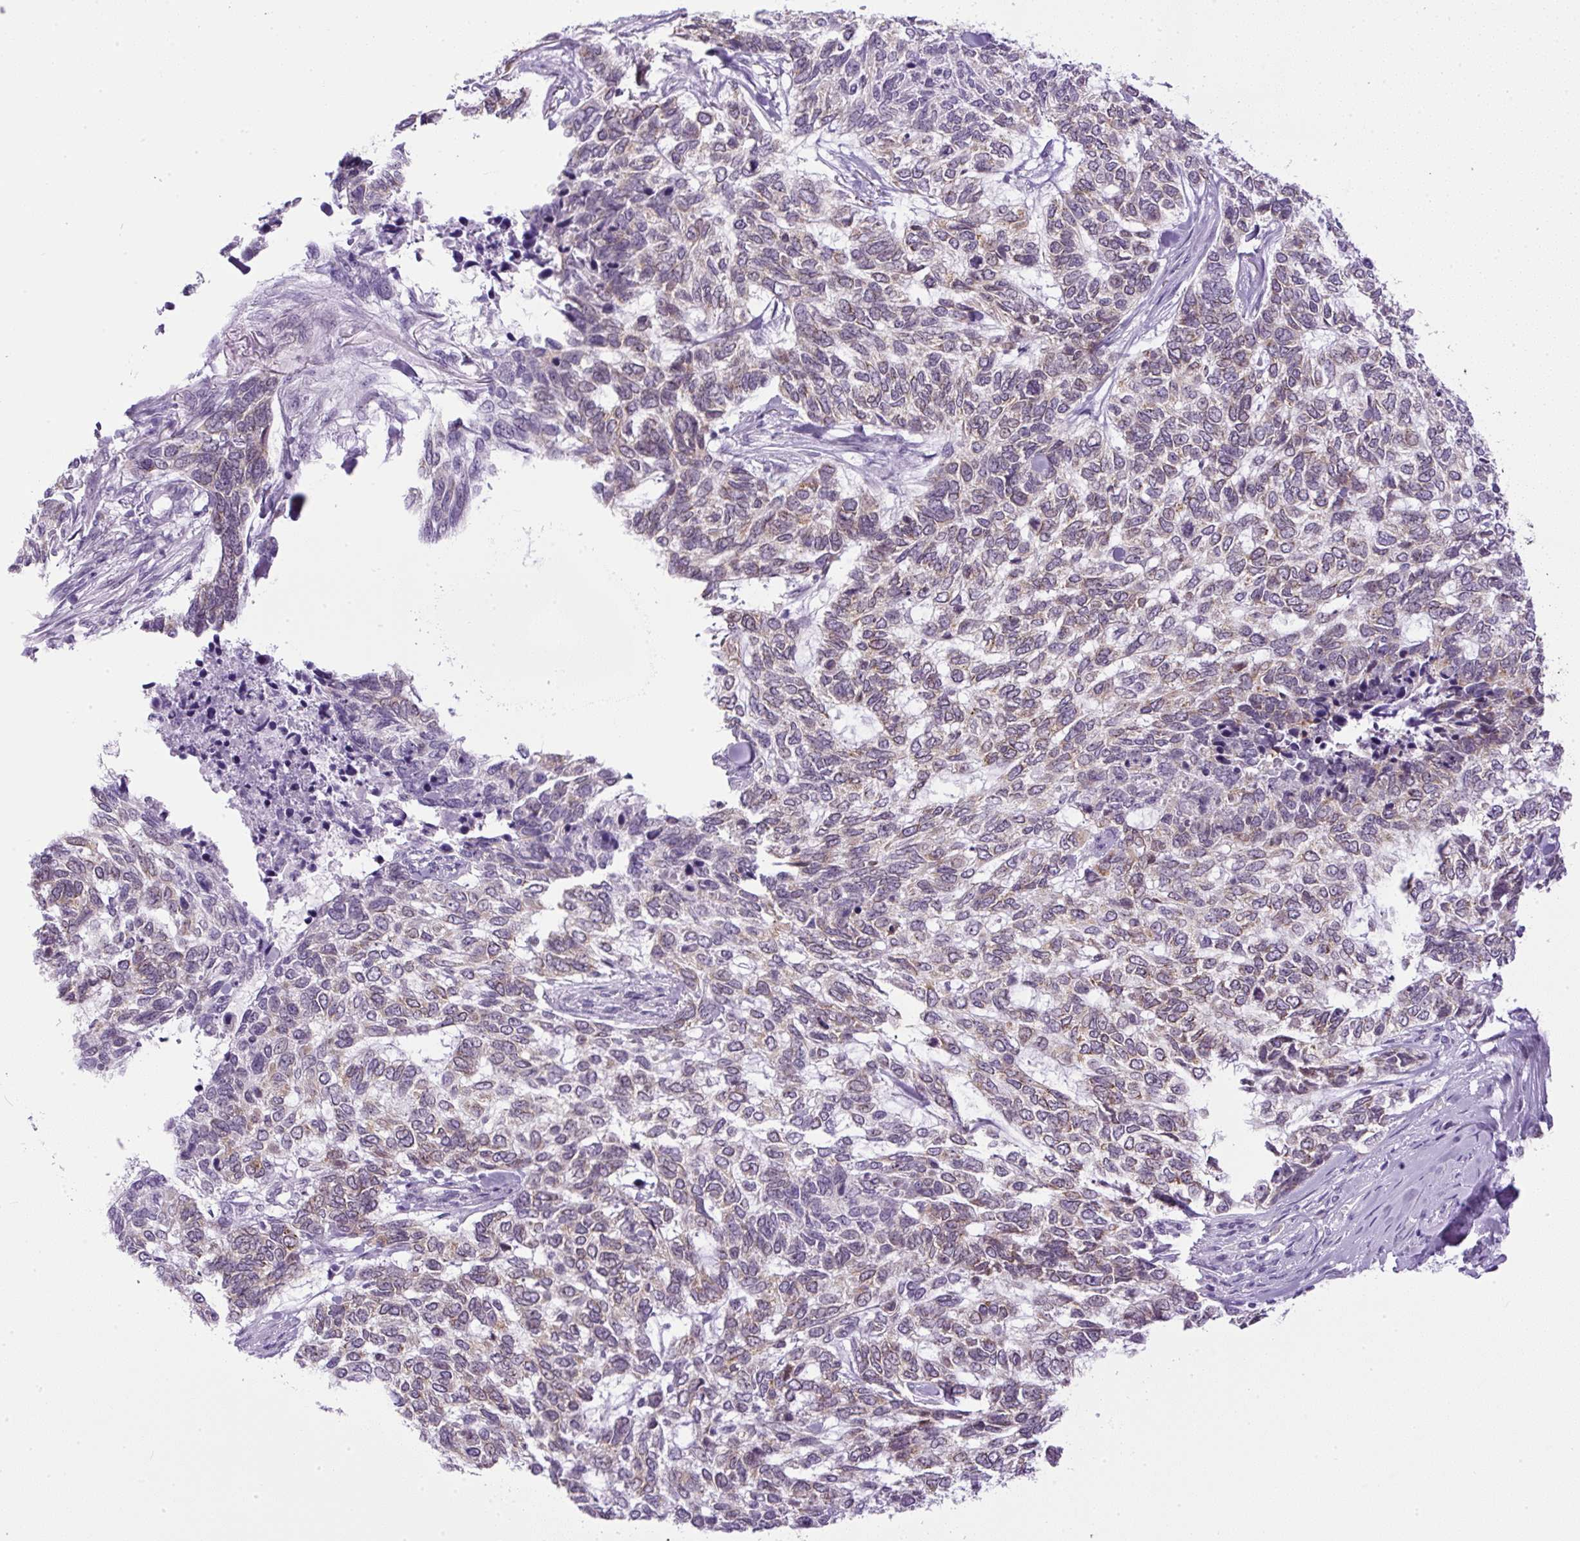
{"staining": {"intensity": "weak", "quantity": "25%-75%", "location": "cytoplasmic/membranous"}, "tissue": "skin cancer", "cell_type": "Tumor cells", "image_type": "cancer", "snomed": [{"axis": "morphology", "description": "Basal cell carcinoma"}, {"axis": "topography", "description": "Skin"}], "caption": "Basal cell carcinoma (skin) tissue reveals weak cytoplasmic/membranous positivity in about 25%-75% of tumor cells", "gene": "RHBDD2", "patient": {"sex": "female", "age": 65}}